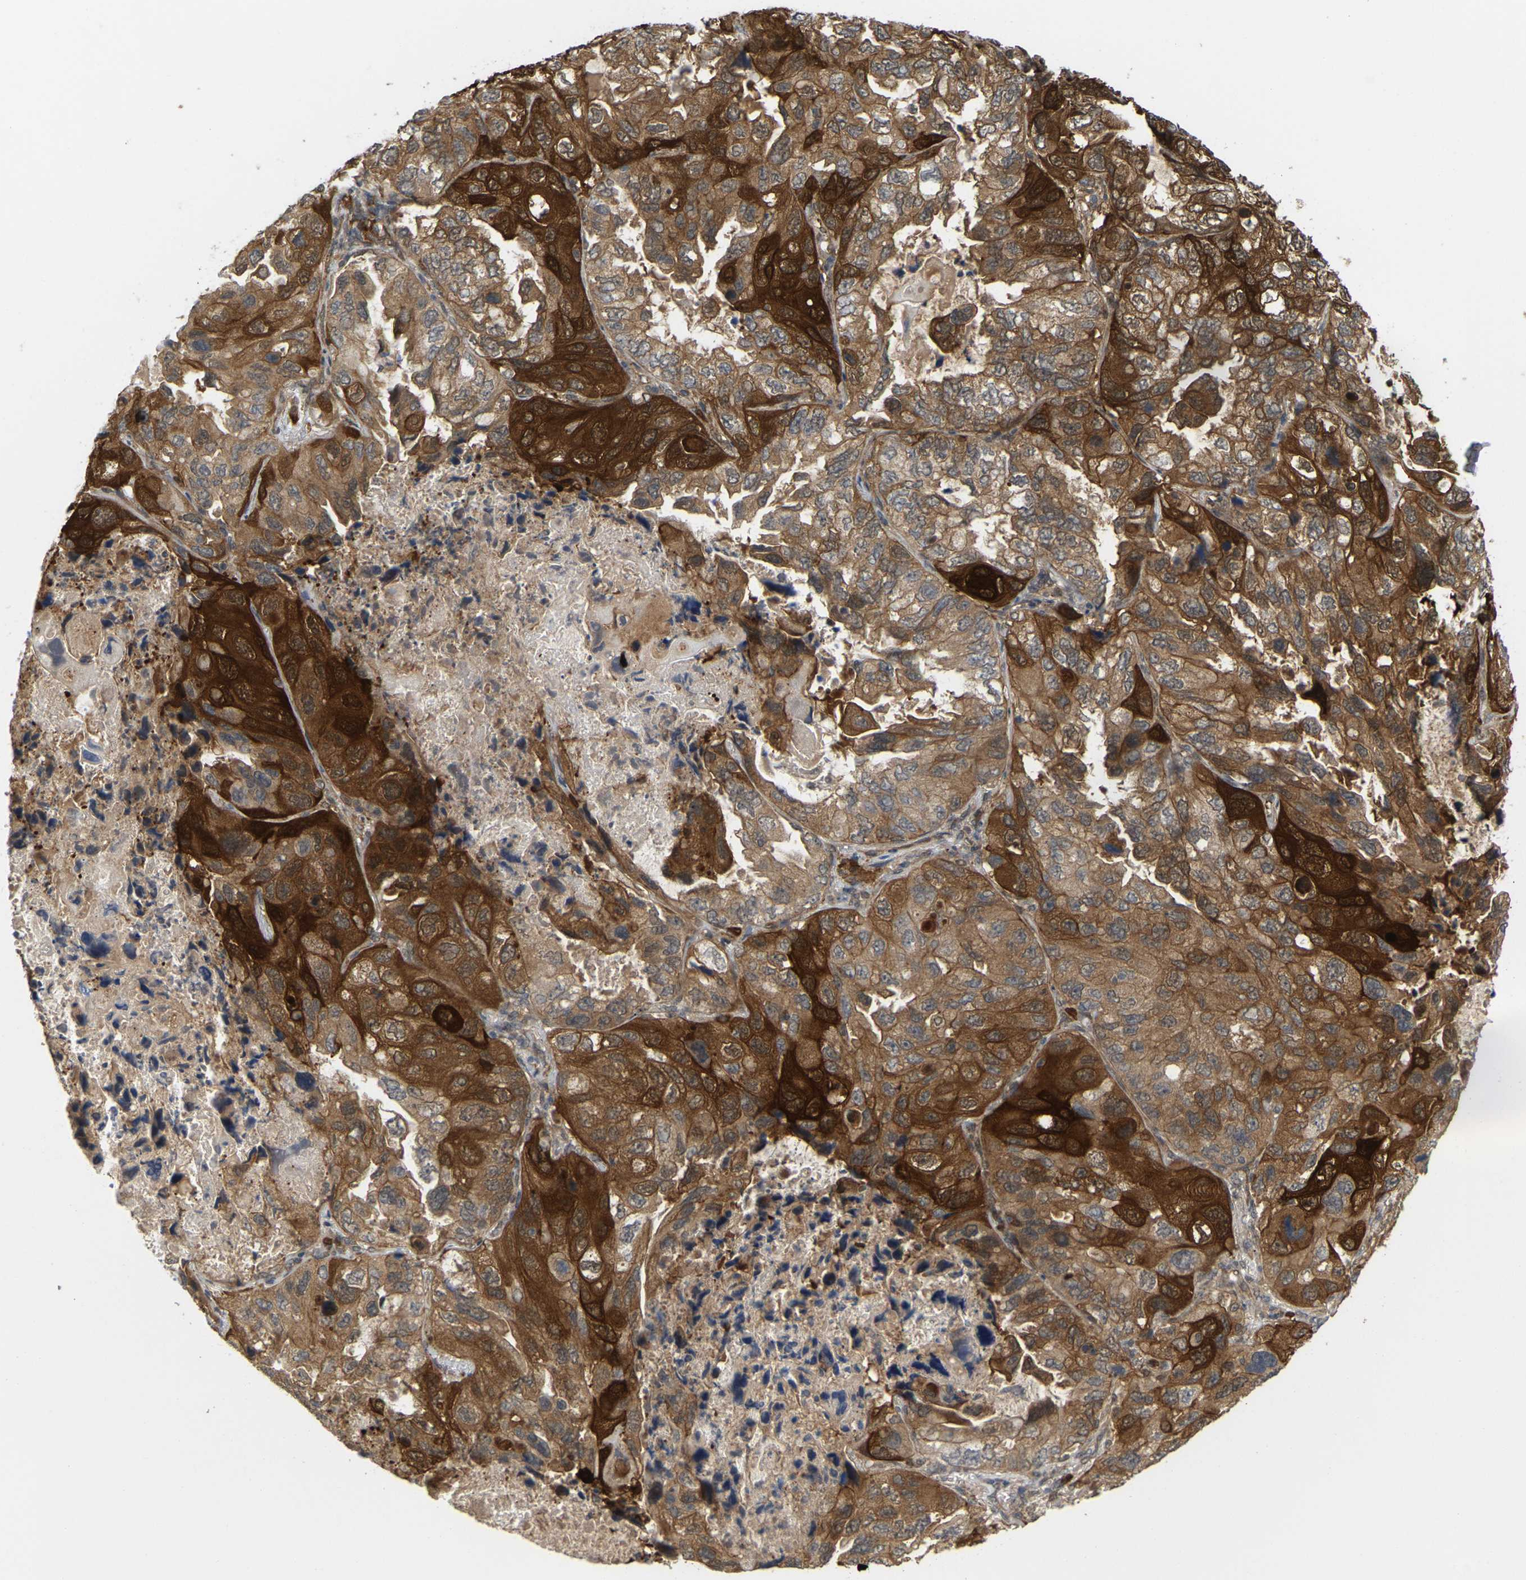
{"staining": {"intensity": "strong", "quantity": ">75%", "location": "cytoplasmic/membranous"}, "tissue": "lung cancer", "cell_type": "Tumor cells", "image_type": "cancer", "snomed": [{"axis": "morphology", "description": "Squamous cell carcinoma, NOS"}, {"axis": "topography", "description": "Lung"}], "caption": "The image displays a brown stain indicating the presence of a protein in the cytoplasmic/membranous of tumor cells in lung cancer.", "gene": "SERPINB5", "patient": {"sex": "female", "age": 73}}